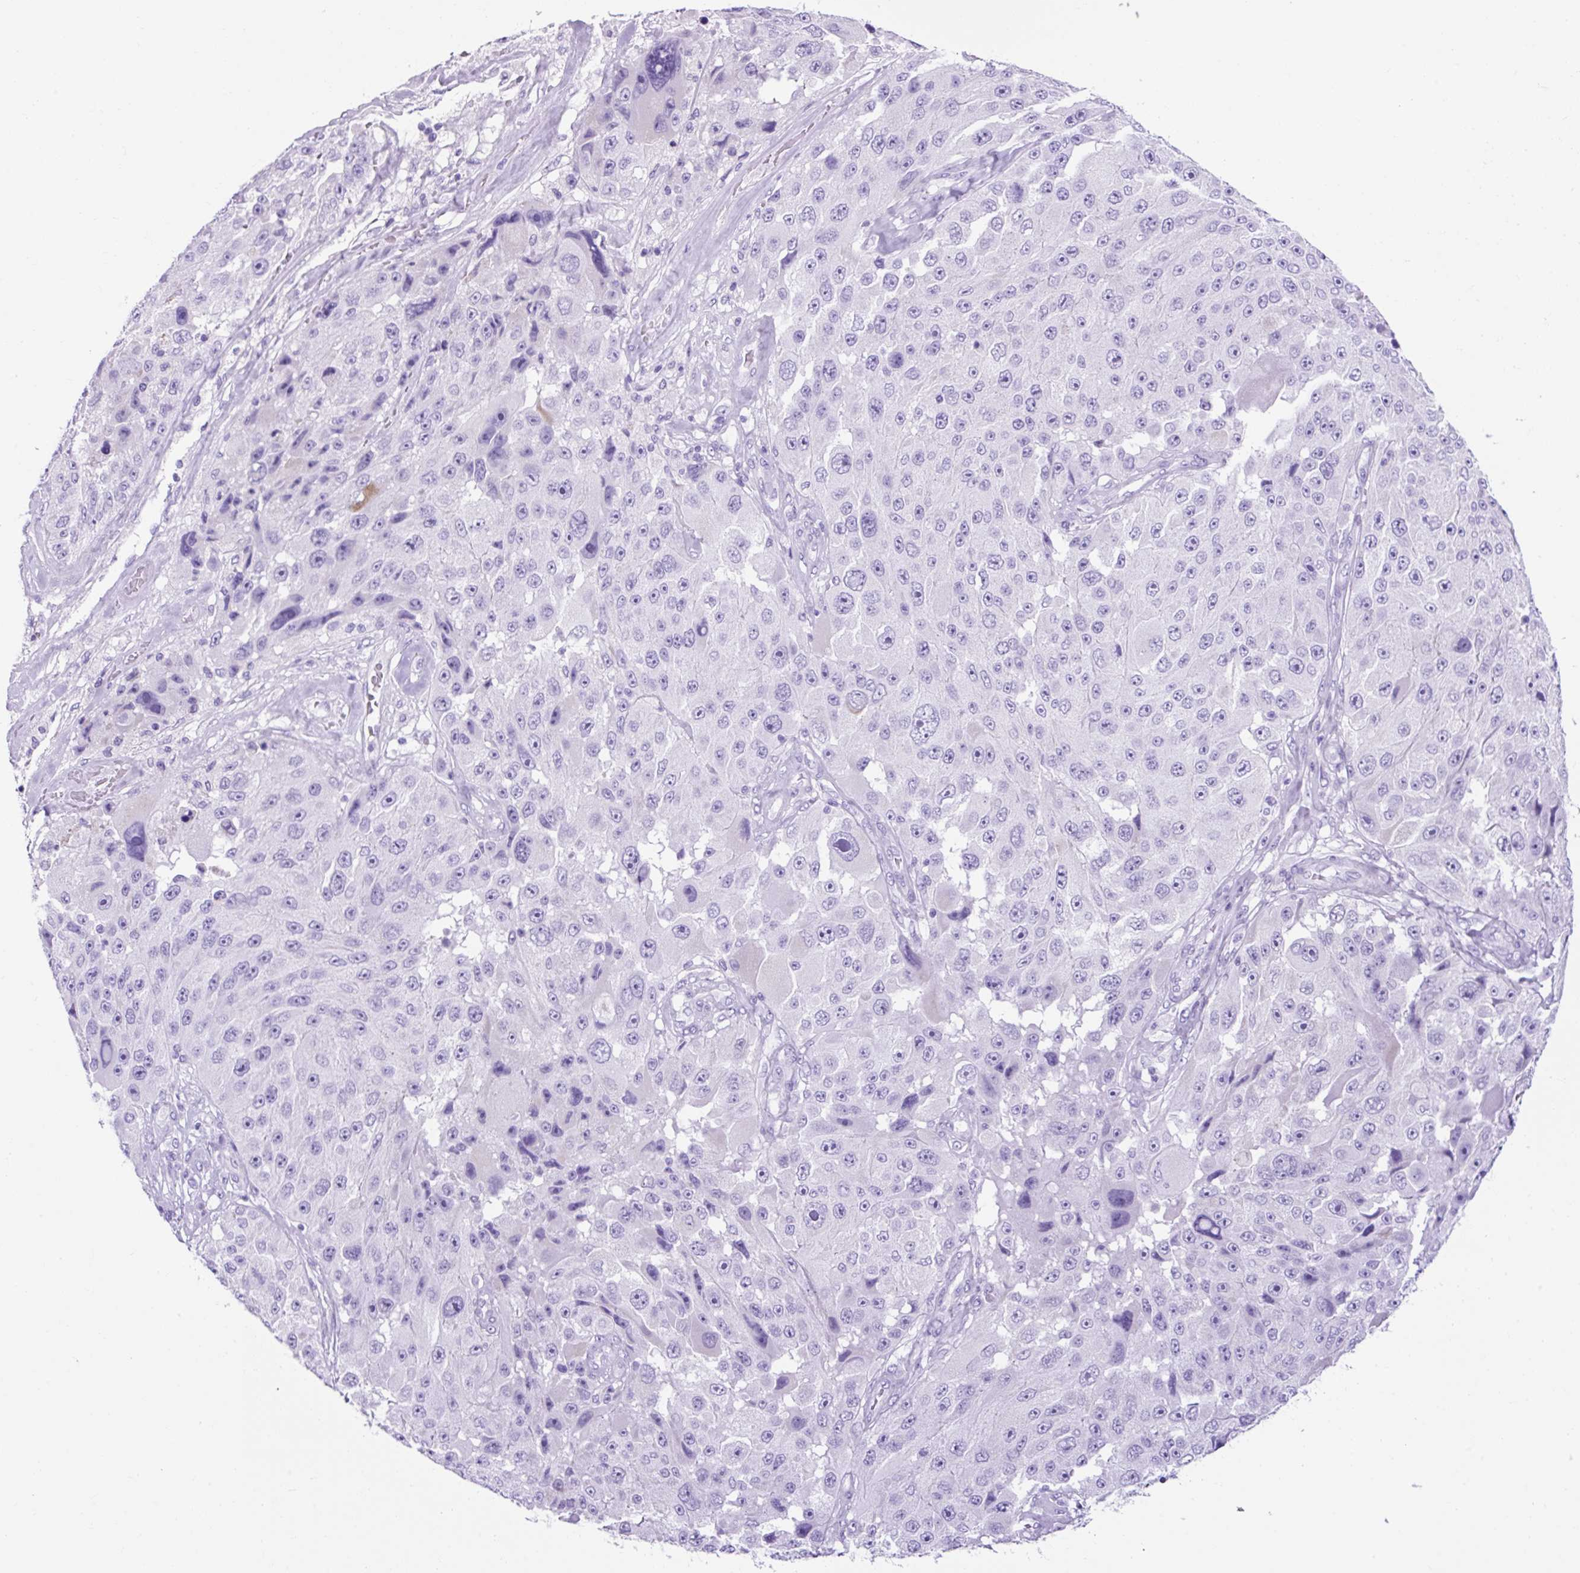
{"staining": {"intensity": "negative", "quantity": "none", "location": "none"}, "tissue": "melanoma", "cell_type": "Tumor cells", "image_type": "cancer", "snomed": [{"axis": "morphology", "description": "Malignant melanoma, Metastatic site"}, {"axis": "topography", "description": "Lymph node"}], "caption": "DAB (3,3'-diaminobenzidine) immunohistochemical staining of melanoma exhibits no significant expression in tumor cells.", "gene": "KRT12", "patient": {"sex": "male", "age": 62}}